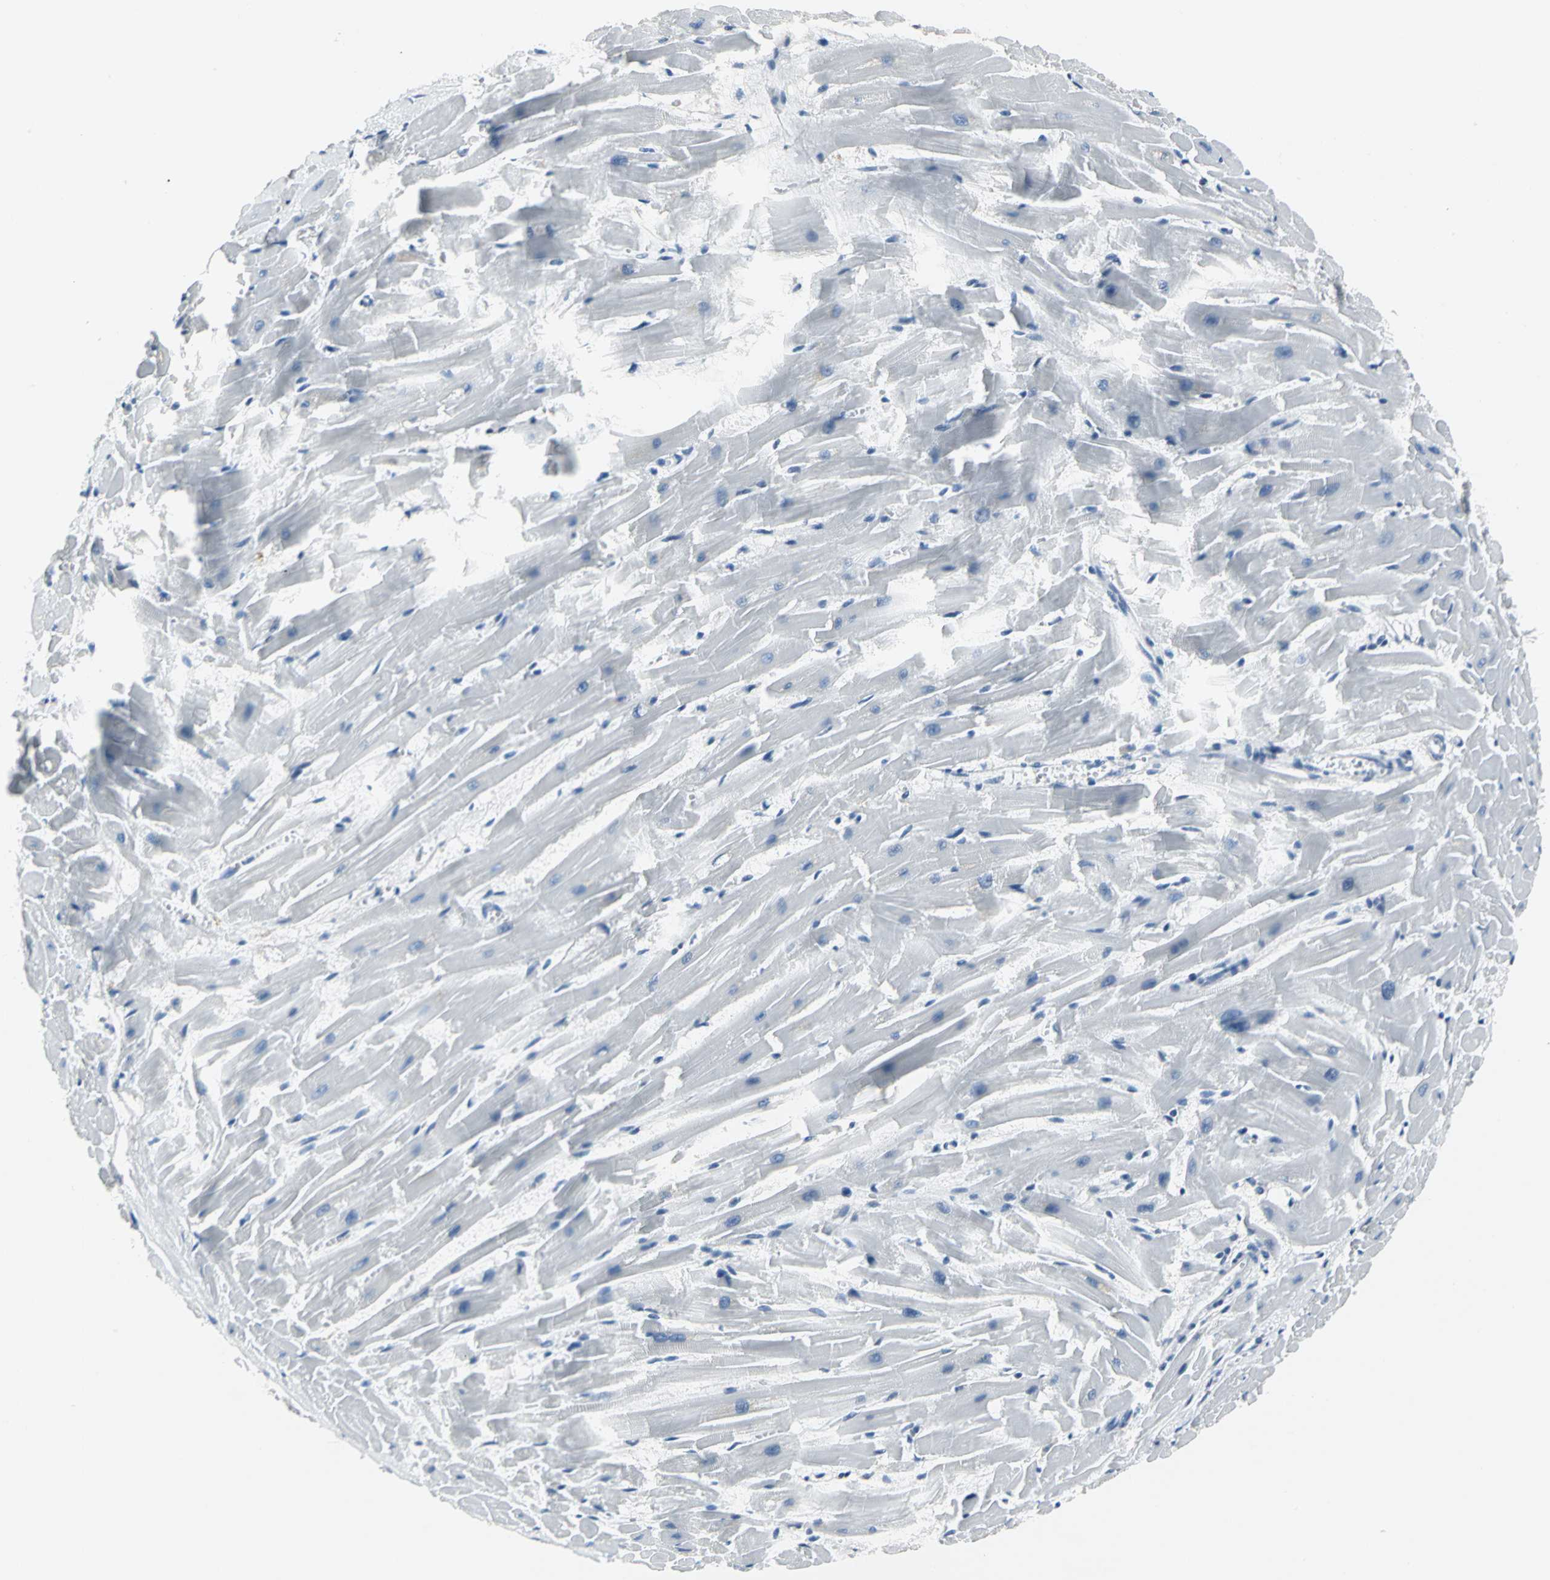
{"staining": {"intensity": "negative", "quantity": "none", "location": "none"}, "tissue": "heart muscle", "cell_type": "Cardiomyocytes", "image_type": "normal", "snomed": [{"axis": "morphology", "description": "Normal tissue, NOS"}, {"axis": "topography", "description": "Heart"}], "caption": "There is no significant staining in cardiomyocytes of heart muscle. (DAB immunohistochemistry visualized using brightfield microscopy, high magnification).", "gene": "IQGAP2", "patient": {"sex": "female", "age": 19}}